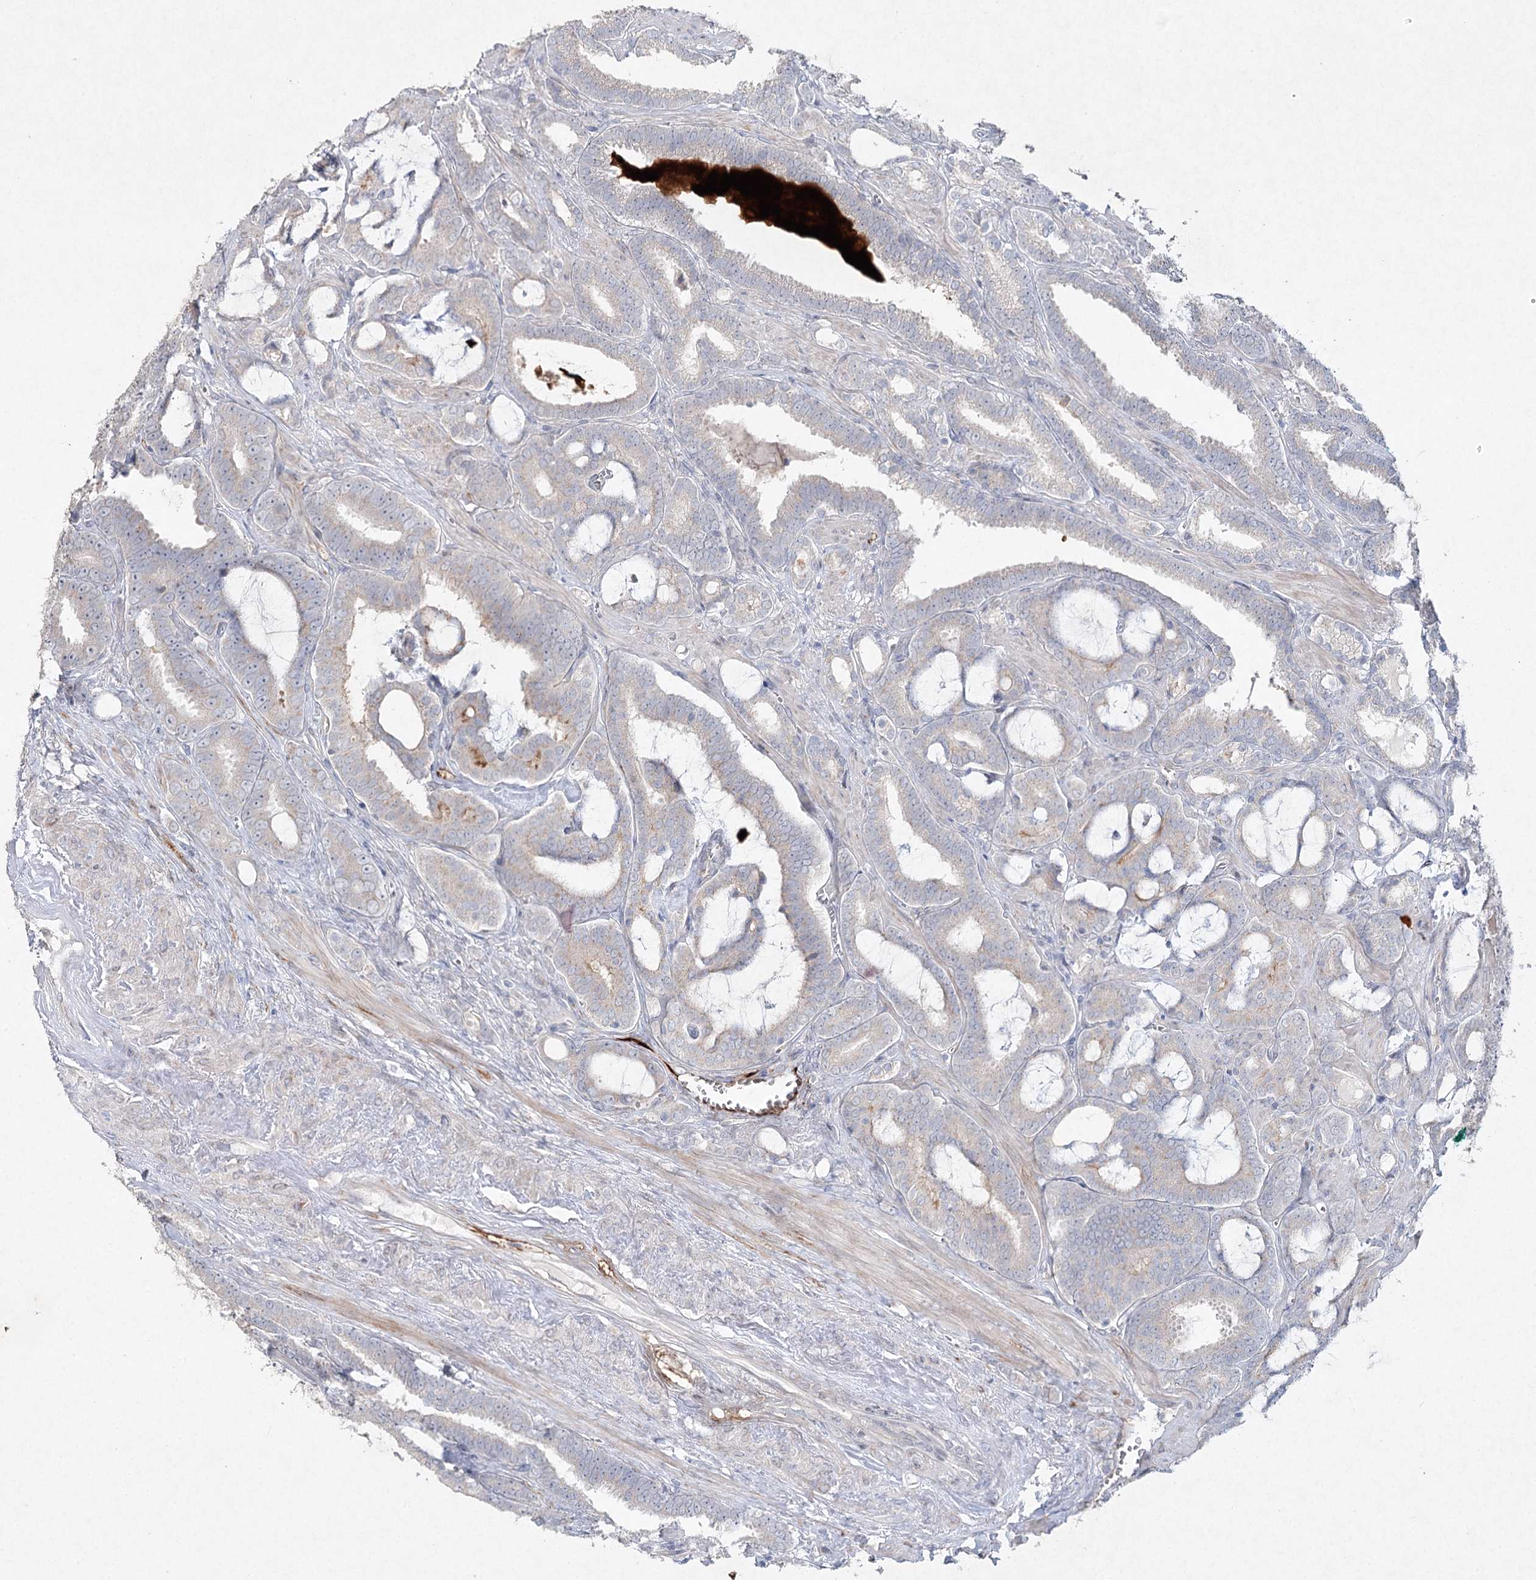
{"staining": {"intensity": "weak", "quantity": "<25%", "location": "cytoplasmic/membranous"}, "tissue": "prostate cancer", "cell_type": "Tumor cells", "image_type": "cancer", "snomed": [{"axis": "morphology", "description": "Adenocarcinoma, High grade"}, {"axis": "topography", "description": "Prostate and seminal vesicle, NOS"}], "caption": "Immunohistochemistry of prostate cancer (high-grade adenocarcinoma) exhibits no staining in tumor cells.", "gene": "RFX6", "patient": {"sex": "male", "age": 67}}